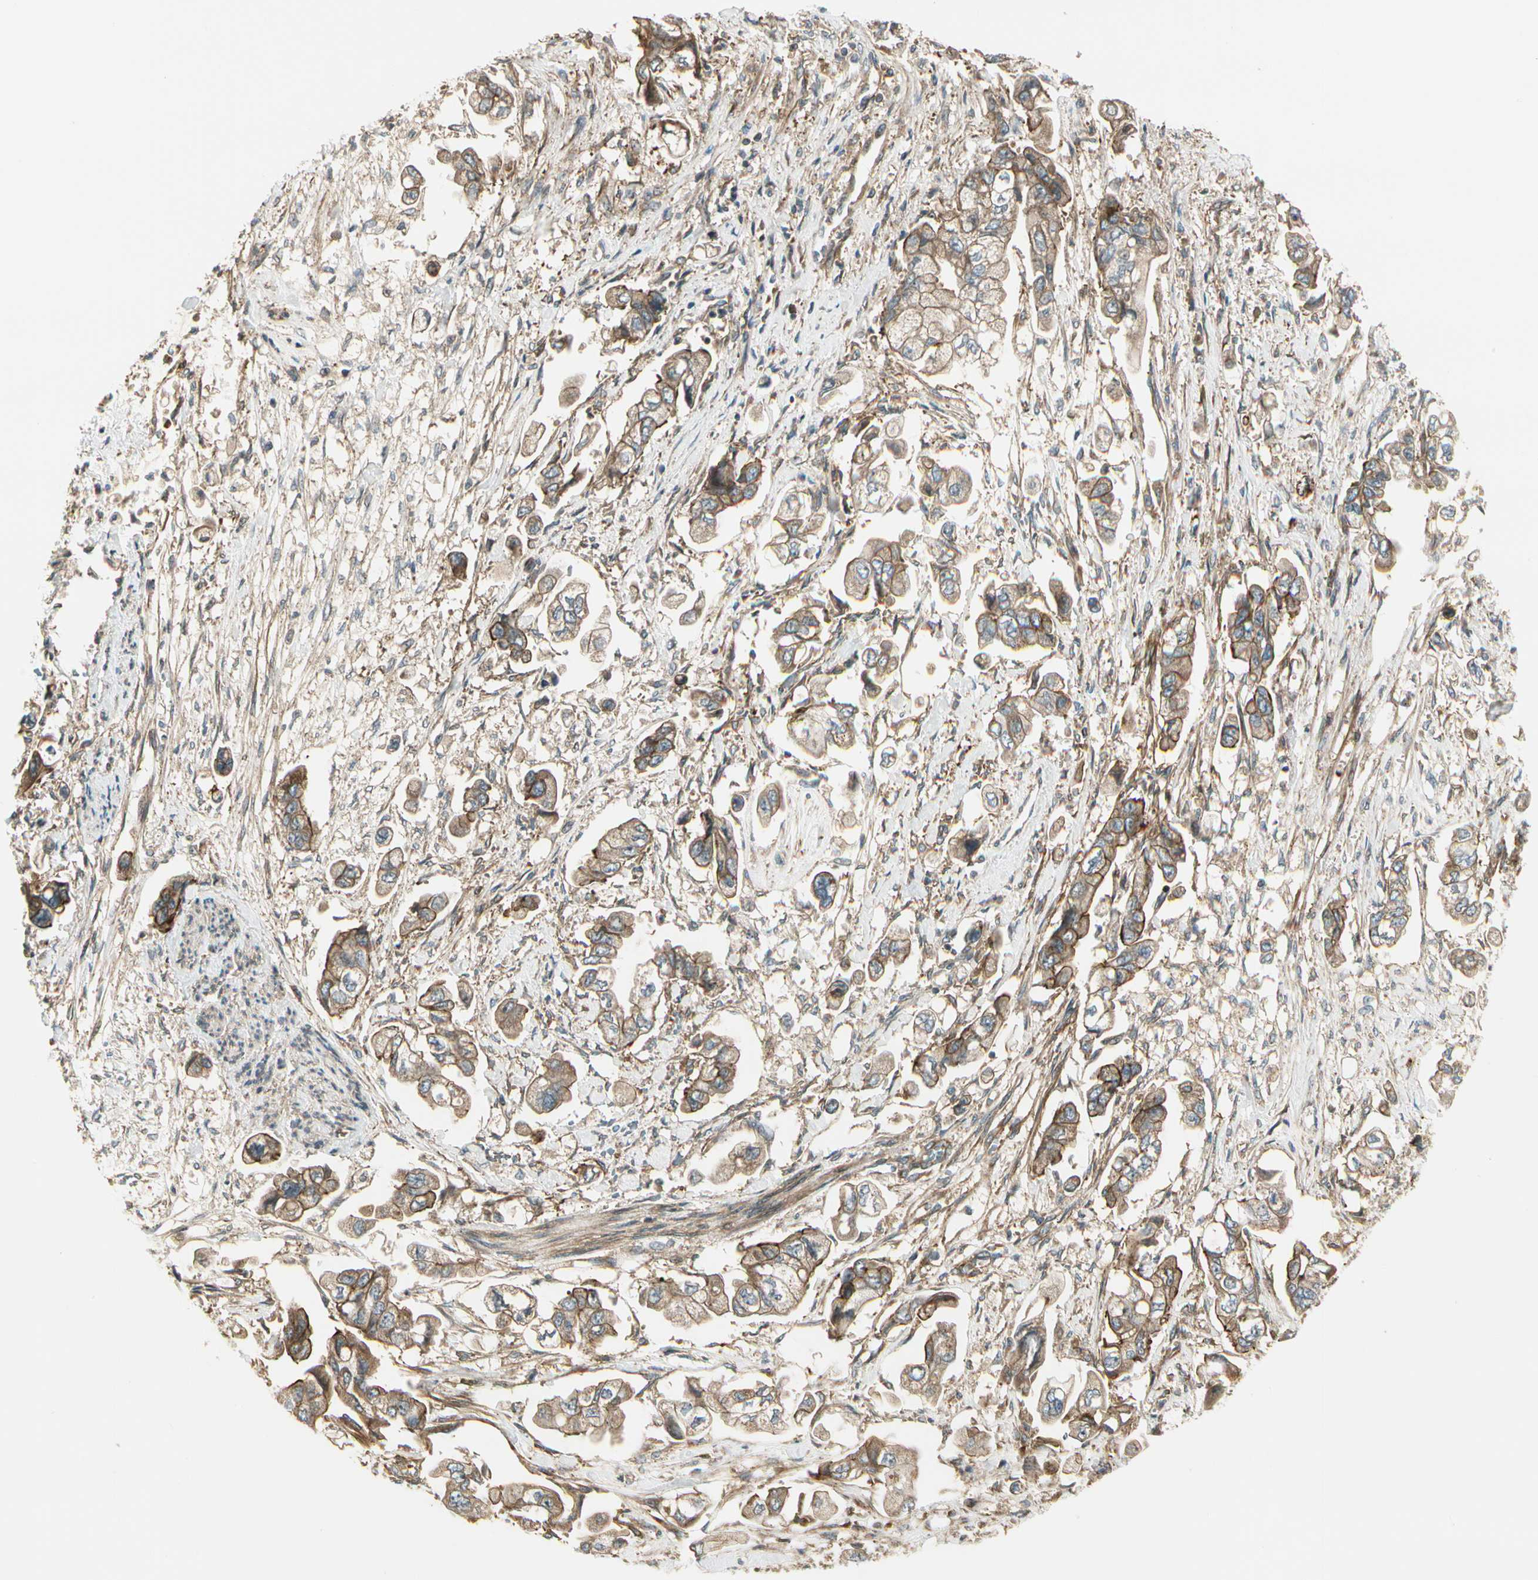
{"staining": {"intensity": "moderate", "quantity": ">75%", "location": "cytoplasmic/membranous"}, "tissue": "stomach cancer", "cell_type": "Tumor cells", "image_type": "cancer", "snomed": [{"axis": "morphology", "description": "Adenocarcinoma, NOS"}, {"axis": "topography", "description": "Stomach"}], "caption": "An image showing moderate cytoplasmic/membranous staining in about >75% of tumor cells in stomach cancer (adenocarcinoma), as visualized by brown immunohistochemical staining.", "gene": "FKBP15", "patient": {"sex": "male", "age": 62}}